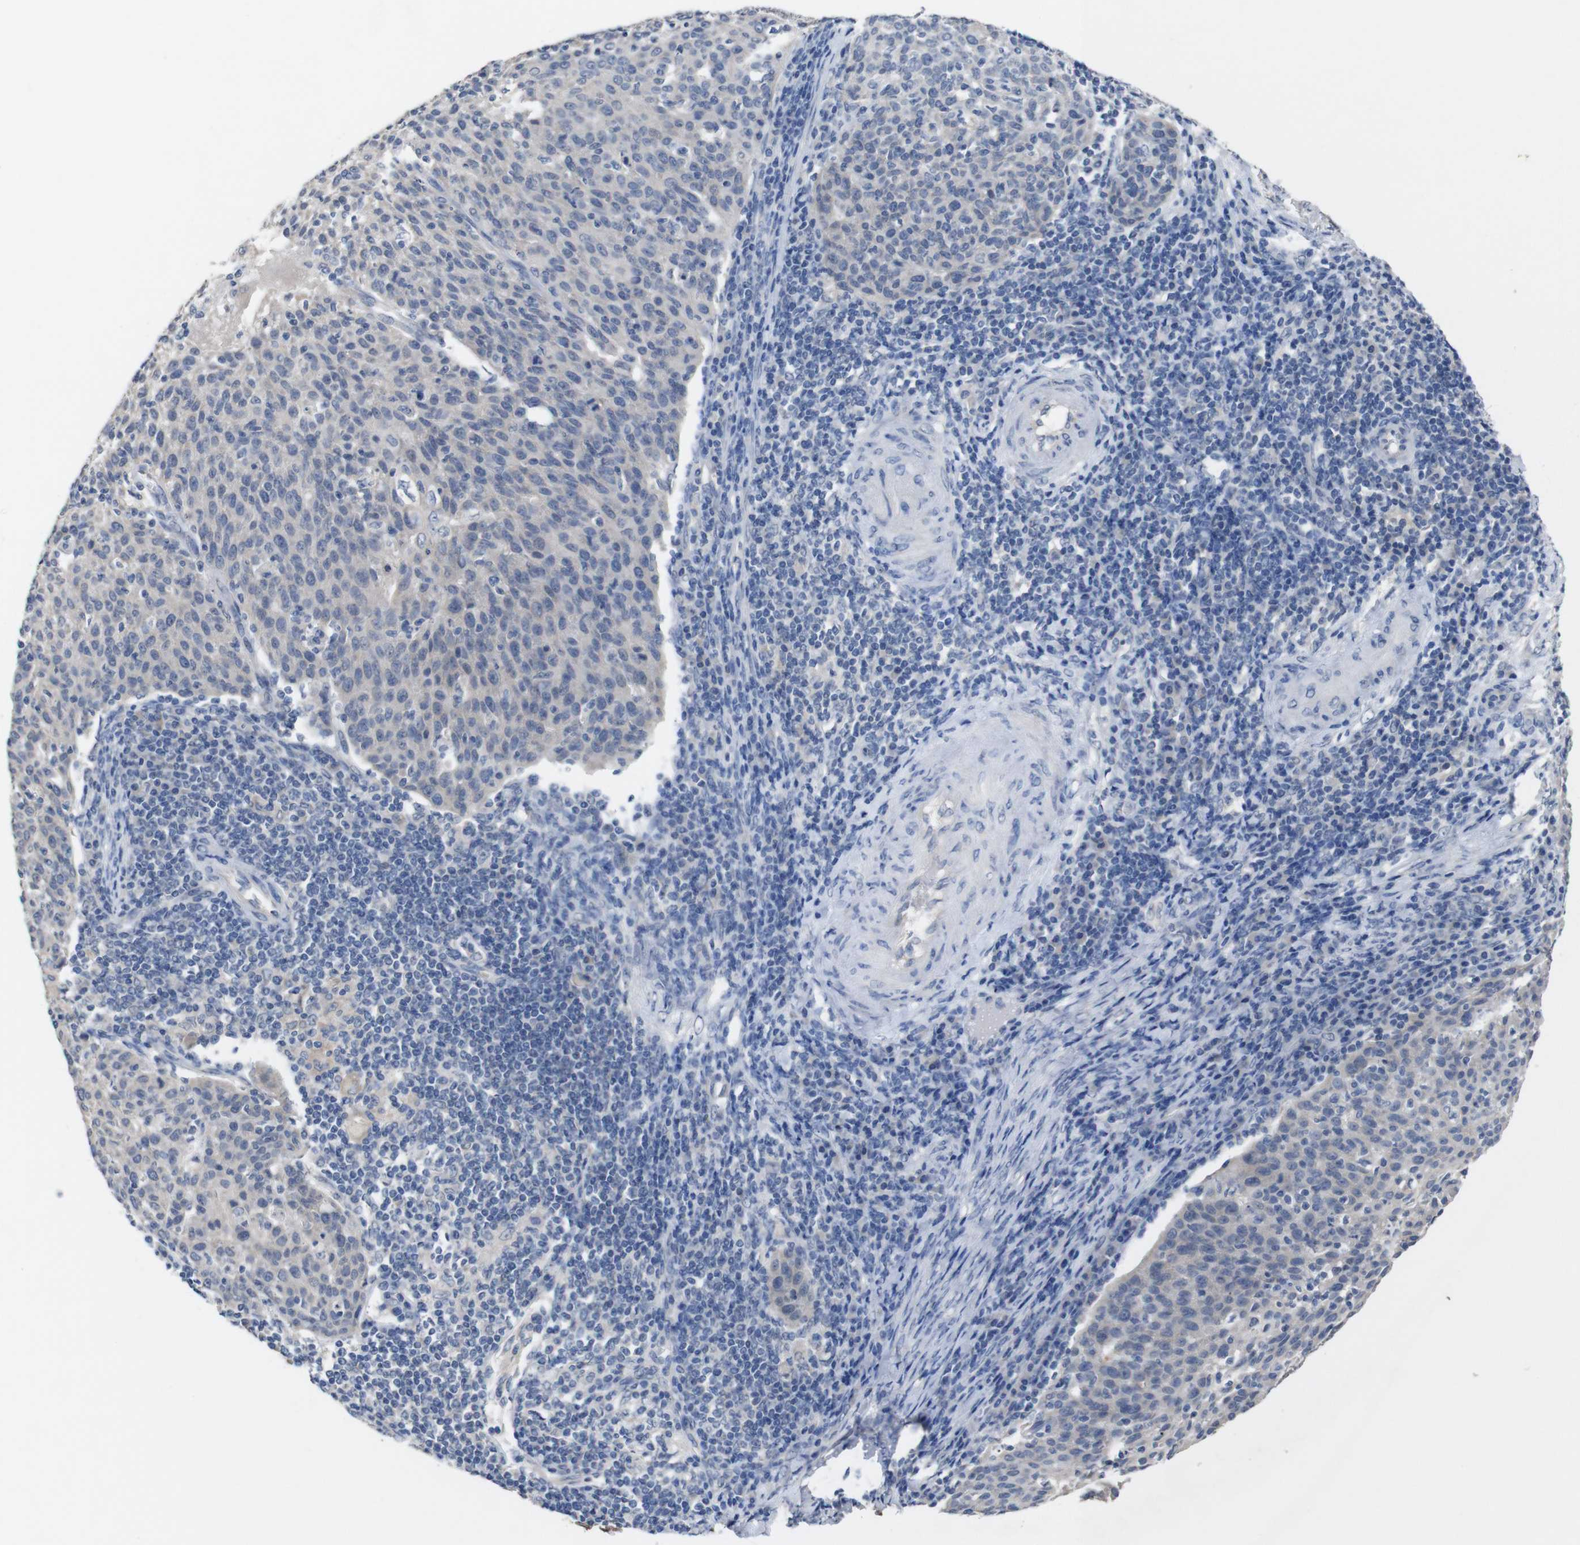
{"staining": {"intensity": "negative", "quantity": "none", "location": "none"}, "tissue": "cervical cancer", "cell_type": "Tumor cells", "image_type": "cancer", "snomed": [{"axis": "morphology", "description": "Squamous cell carcinoma, NOS"}, {"axis": "topography", "description": "Cervix"}], "caption": "Human cervical cancer stained for a protein using immunohistochemistry (IHC) displays no expression in tumor cells.", "gene": "HNF1A", "patient": {"sex": "female", "age": 38}}